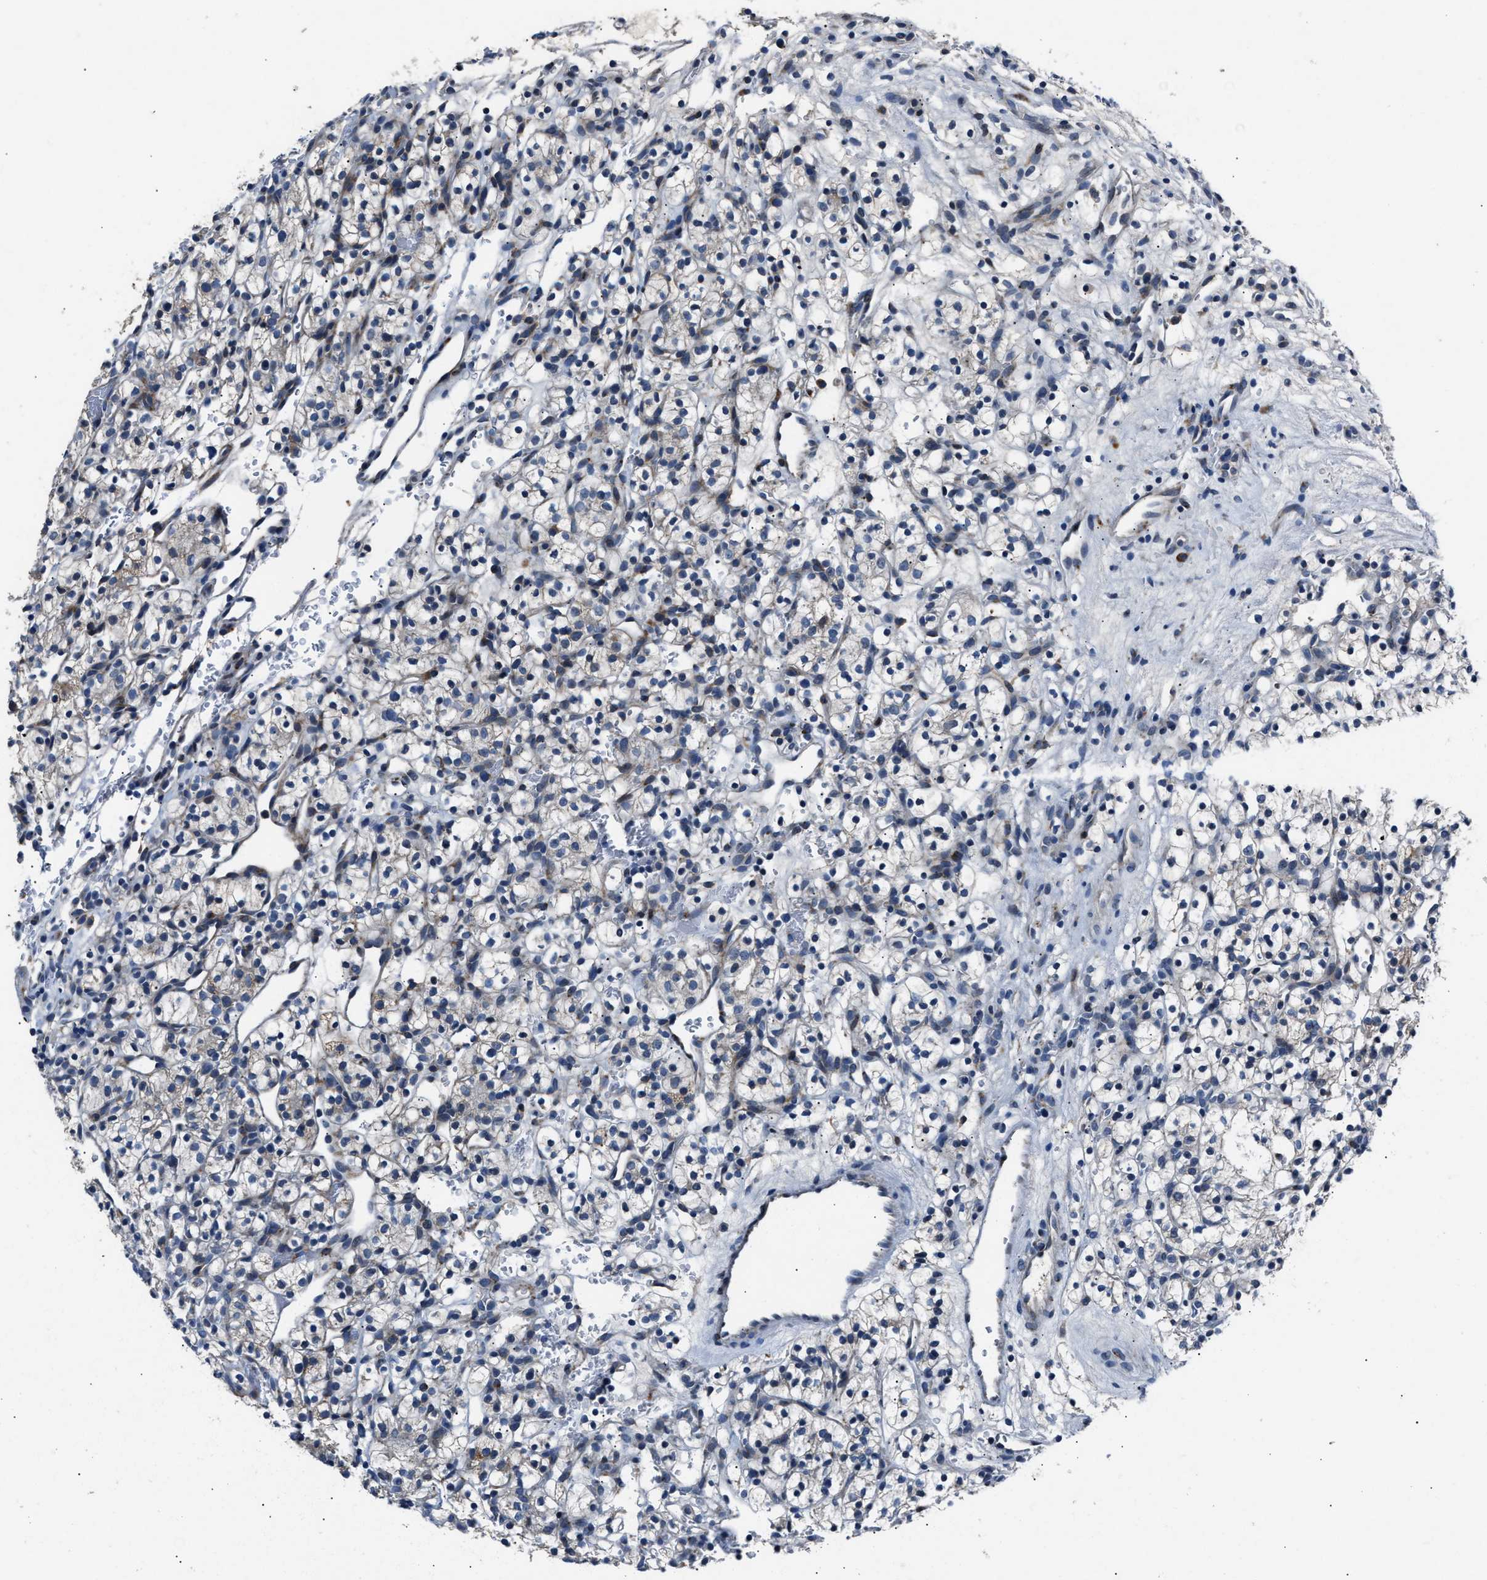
{"staining": {"intensity": "weak", "quantity": "<25%", "location": "cytoplasmic/membranous"}, "tissue": "renal cancer", "cell_type": "Tumor cells", "image_type": "cancer", "snomed": [{"axis": "morphology", "description": "Adenocarcinoma, NOS"}, {"axis": "topography", "description": "Kidney"}], "caption": "Adenocarcinoma (renal) stained for a protein using immunohistochemistry (IHC) displays no expression tumor cells.", "gene": "DNAJC24", "patient": {"sex": "female", "age": 57}}